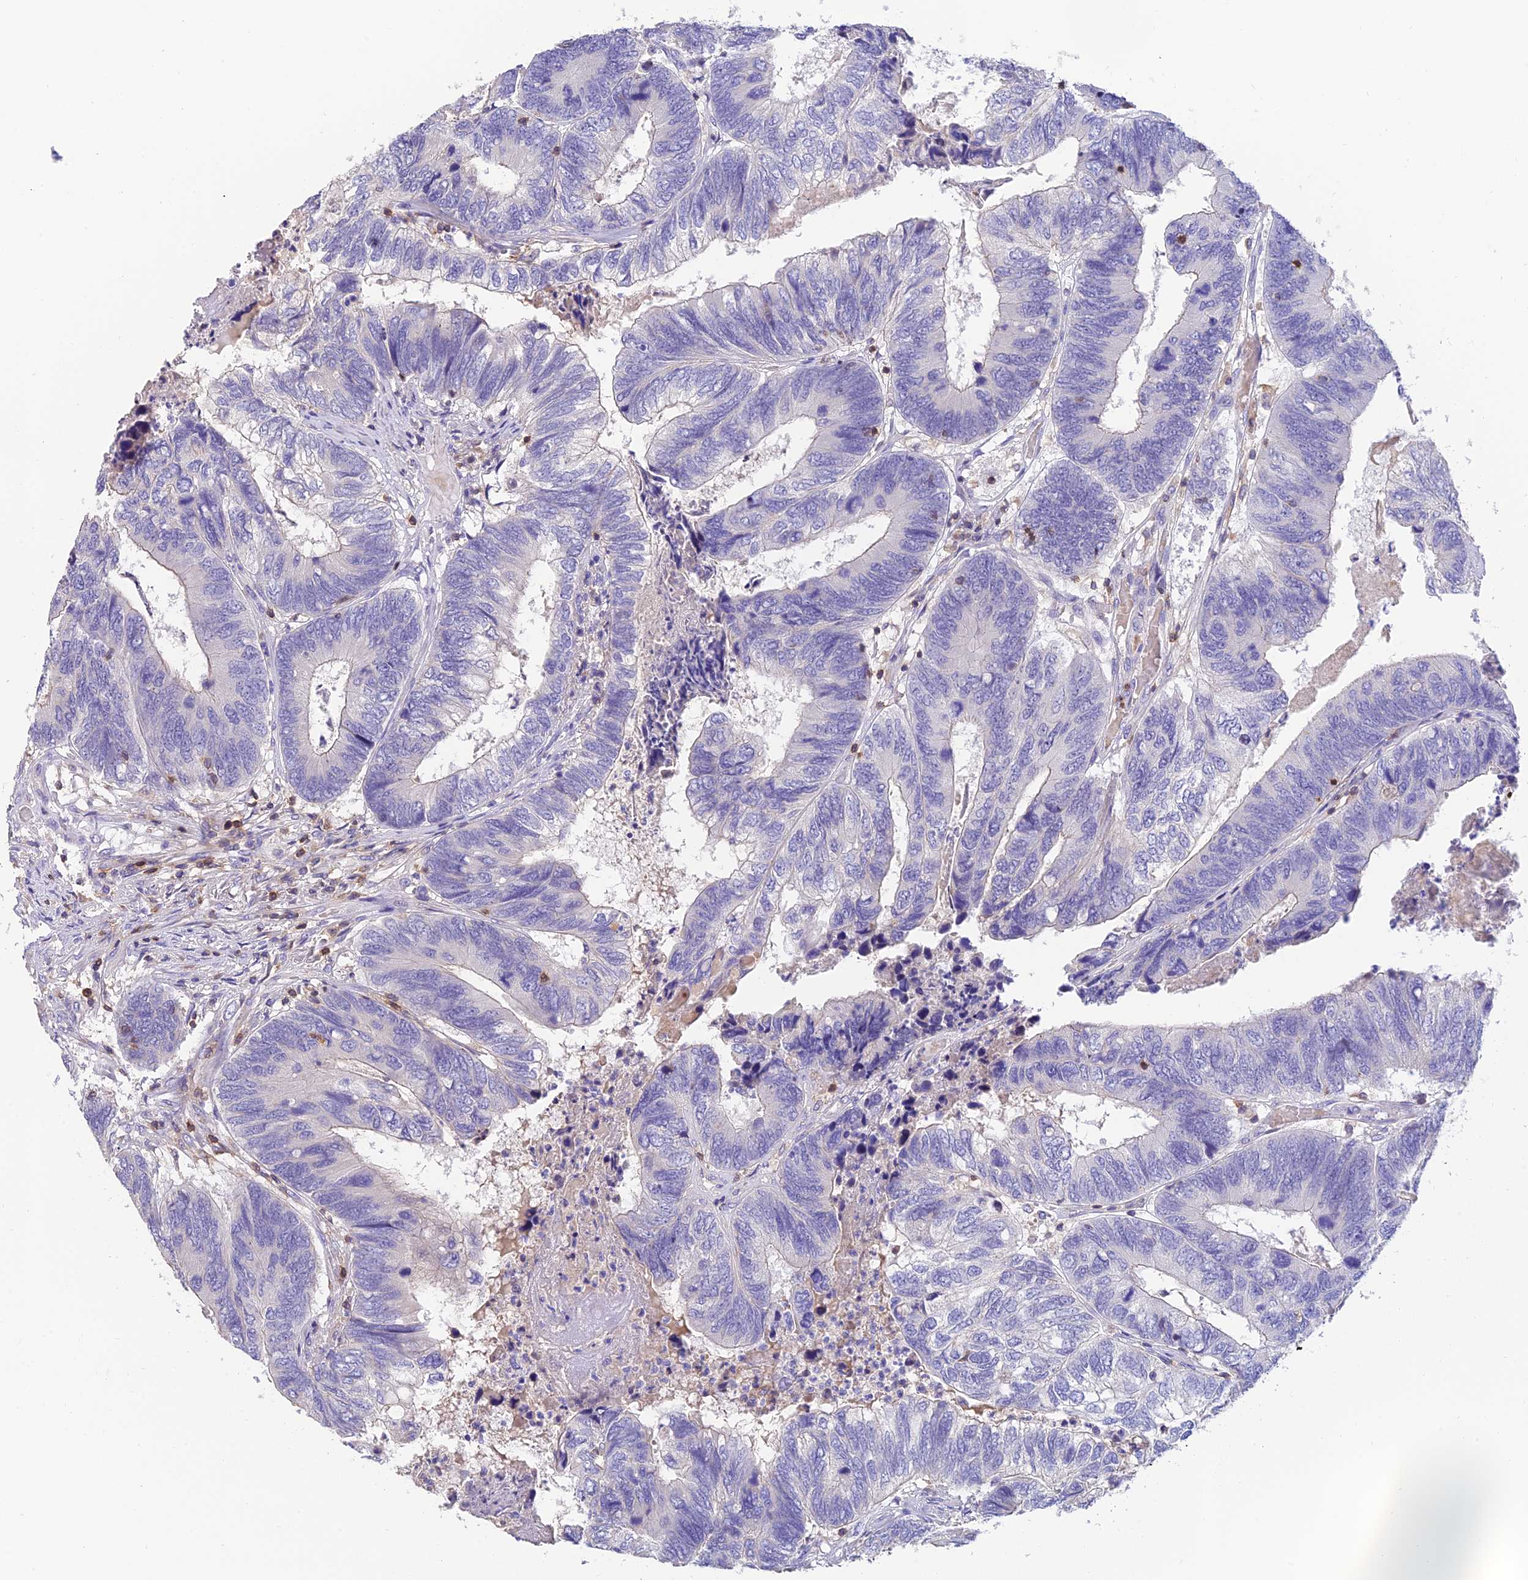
{"staining": {"intensity": "negative", "quantity": "none", "location": "none"}, "tissue": "colorectal cancer", "cell_type": "Tumor cells", "image_type": "cancer", "snomed": [{"axis": "morphology", "description": "Adenocarcinoma, NOS"}, {"axis": "topography", "description": "Colon"}], "caption": "Immunohistochemistry photomicrograph of human colorectal cancer stained for a protein (brown), which reveals no positivity in tumor cells.", "gene": "LPXN", "patient": {"sex": "female", "age": 67}}